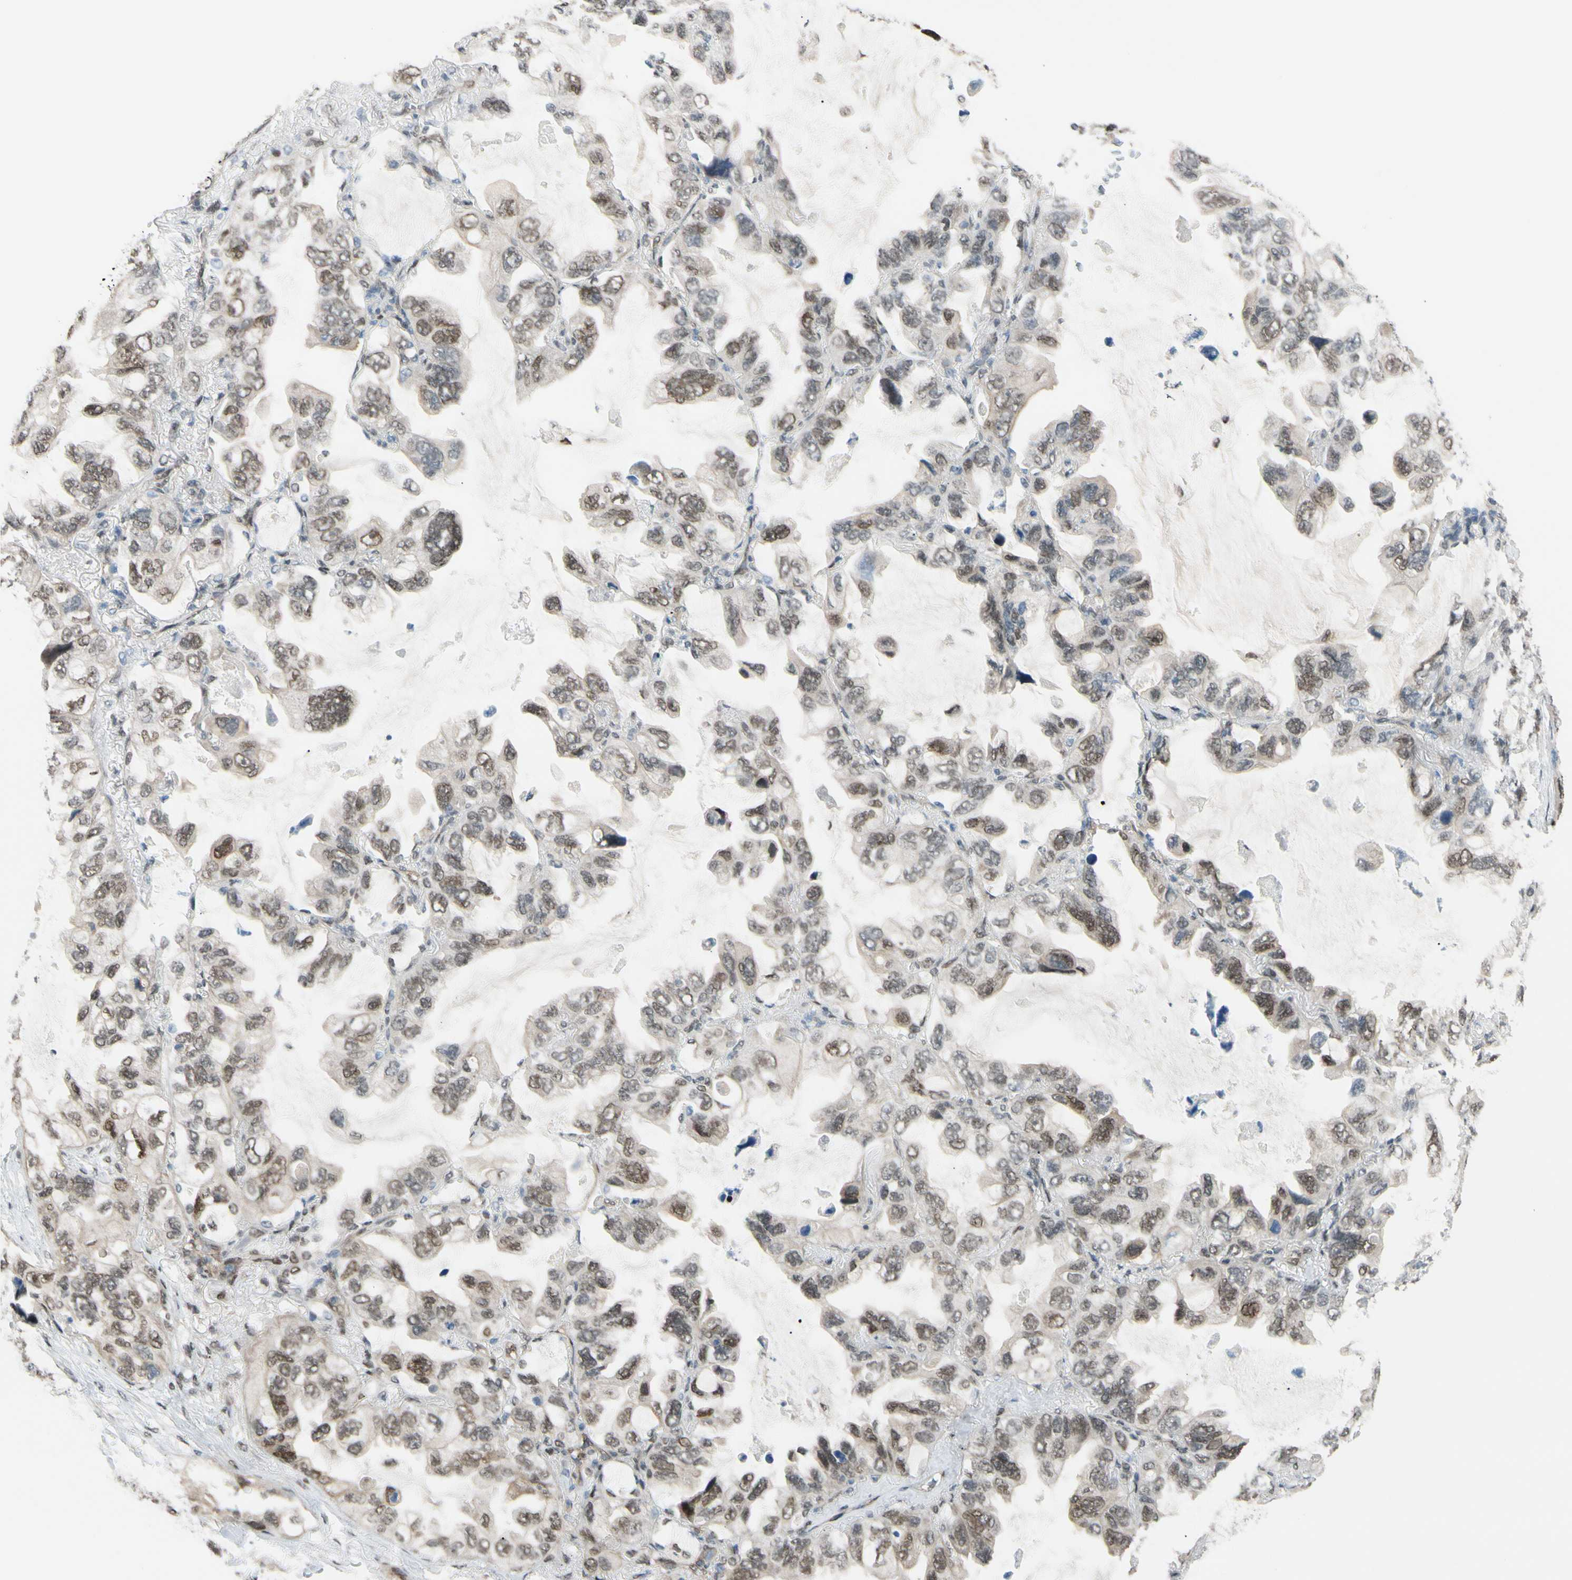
{"staining": {"intensity": "weak", "quantity": ">75%", "location": "nuclear"}, "tissue": "lung cancer", "cell_type": "Tumor cells", "image_type": "cancer", "snomed": [{"axis": "morphology", "description": "Squamous cell carcinoma, NOS"}, {"axis": "topography", "description": "Lung"}], "caption": "Approximately >75% of tumor cells in lung squamous cell carcinoma display weak nuclear protein positivity as visualized by brown immunohistochemical staining.", "gene": "SUFU", "patient": {"sex": "female", "age": 73}}